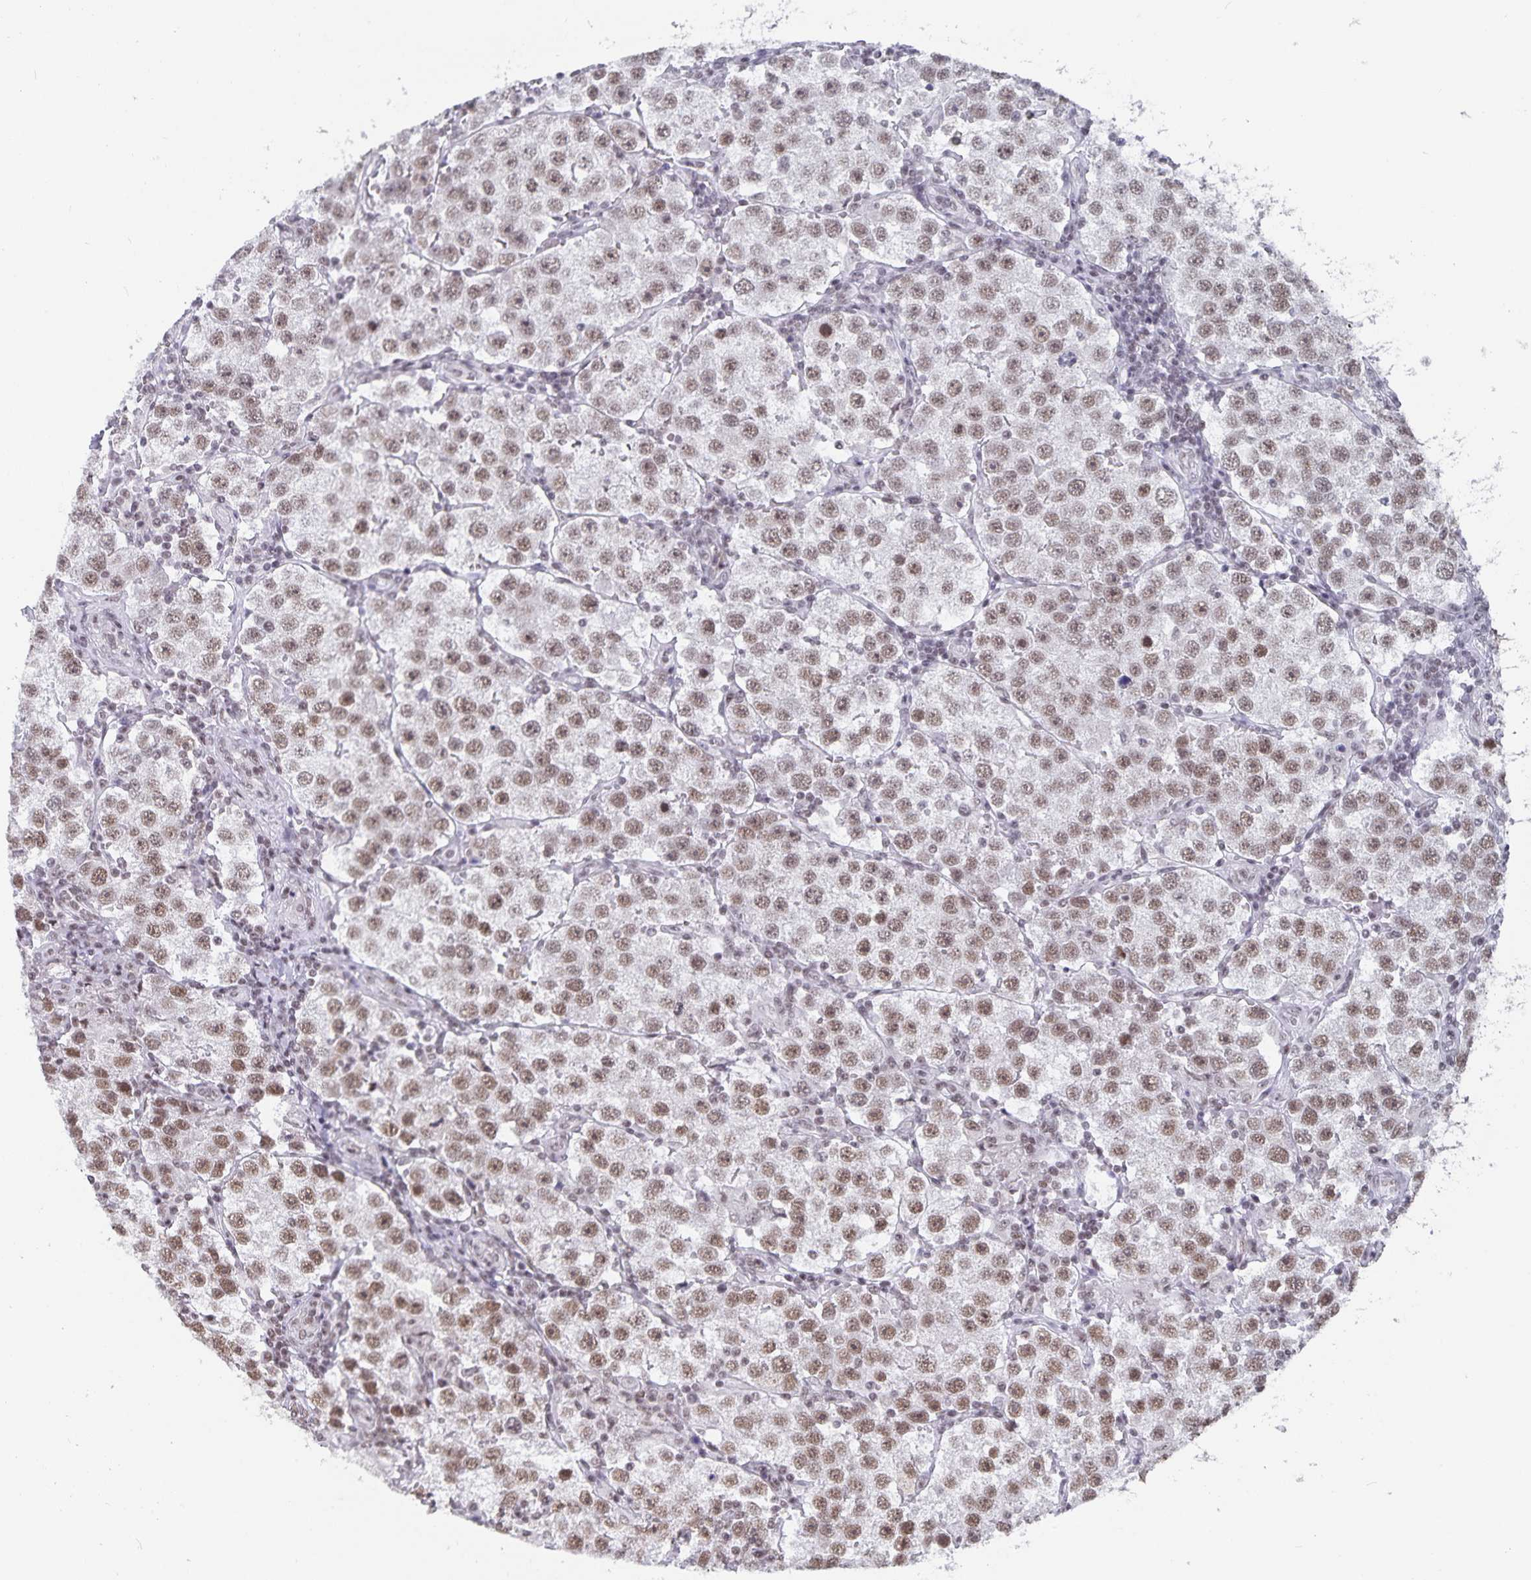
{"staining": {"intensity": "moderate", "quantity": ">75%", "location": "nuclear"}, "tissue": "testis cancer", "cell_type": "Tumor cells", "image_type": "cancer", "snomed": [{"axis": "morphology", "description": "Seminoma, NOS"}, {"axis": "topography", "description": "Testis"}], "caption": "Human testis cancer stained with a protein marker displays moderate staining in tumor cells.", "gene": "PBX2", "patient": {"sex": "male", "age": 37}}